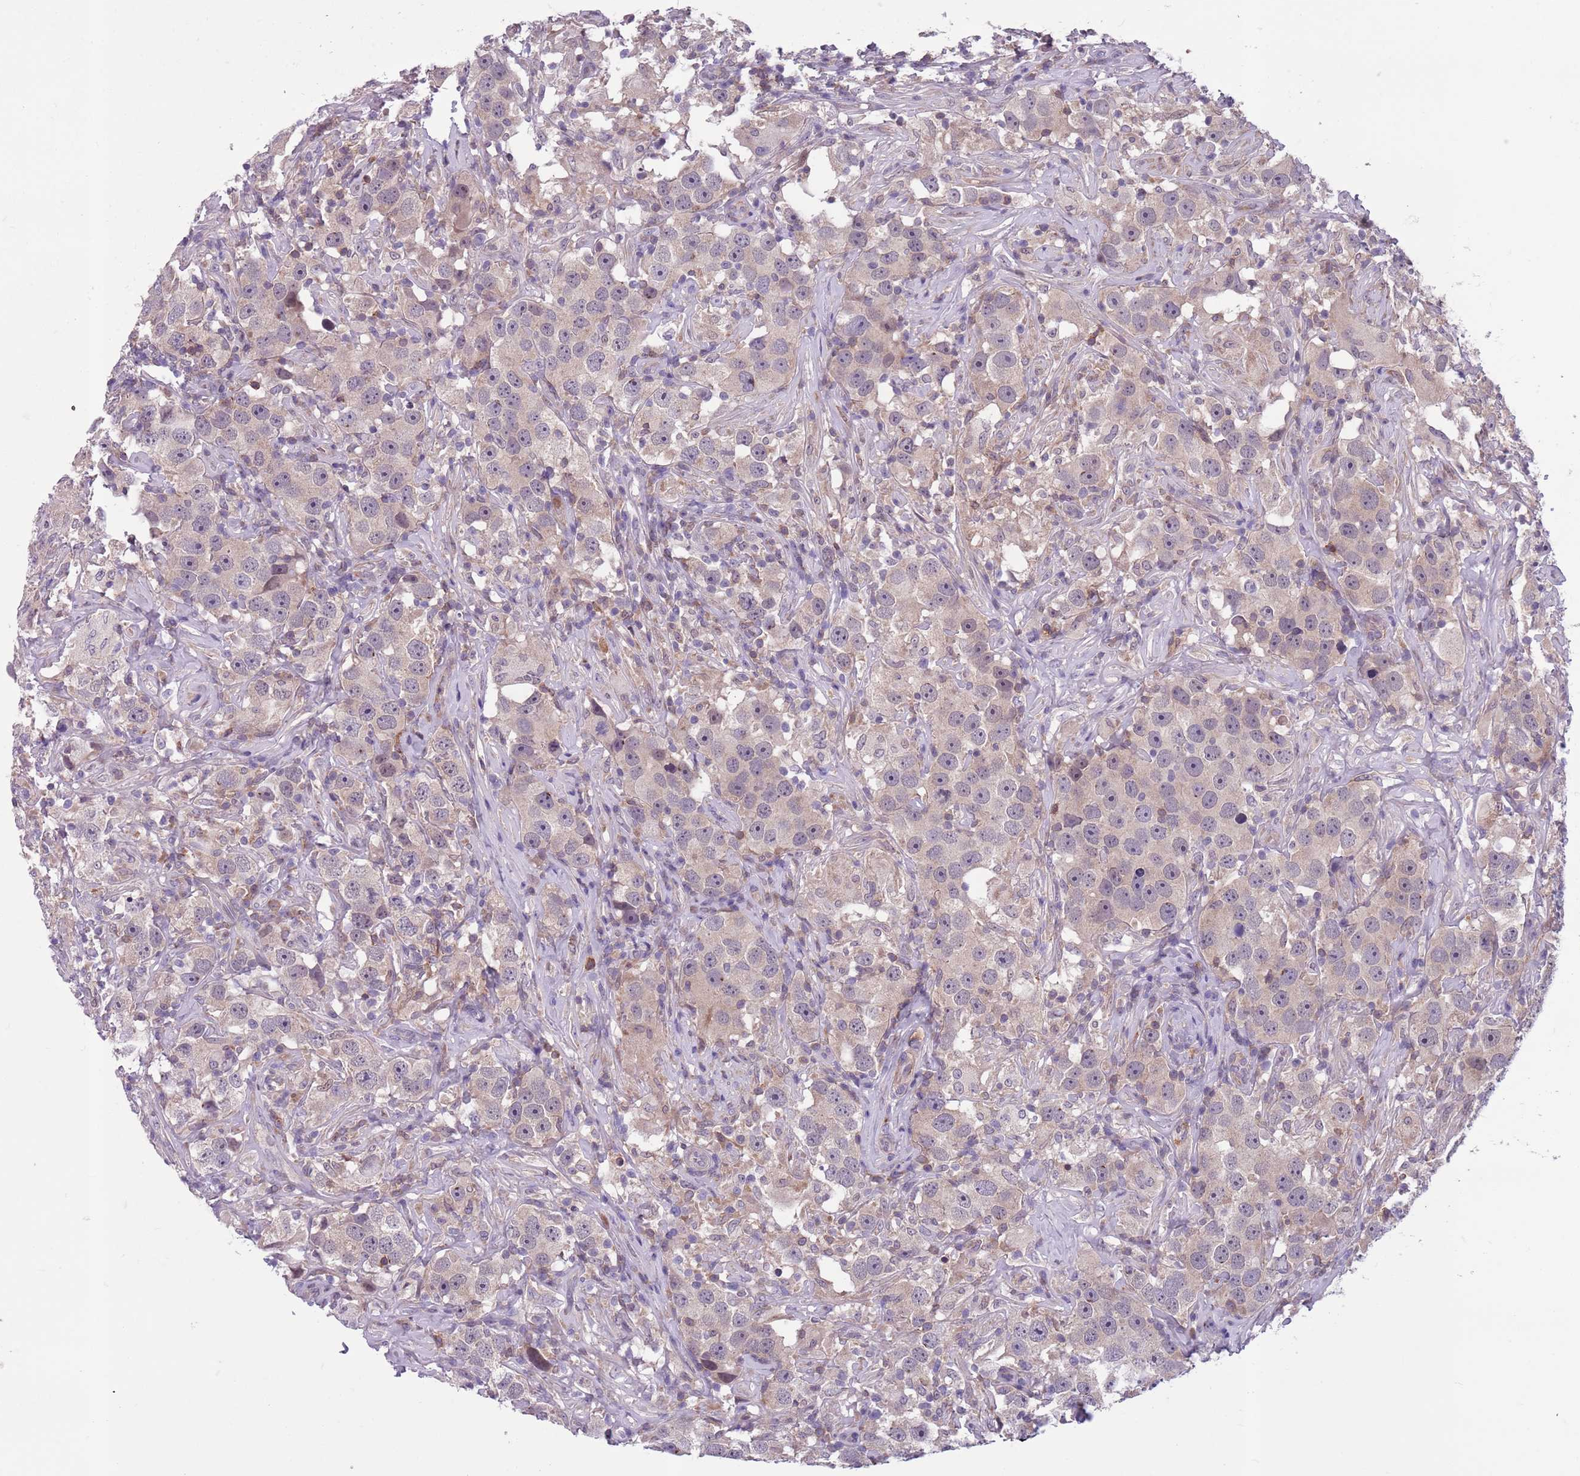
{"staining": {"intensity": "weak", "quantity": "25%-75%", "location": "cytoplasmic/membranous"}, "tissue": "testis cancer", "cell_type": "Tumor cells", "image_type": "cancer", "snomed": [{"axis": "morphology", "description": "Seminoma, NOS"}, {"axis": "topography", "description": "Testis"}], "caption": "Tumor cells show low levels of weak cytoplasmic/membranous expression in approximately 25%-75% of cells in seminoma (testis).", "gene": "JAML", "patient": {"sex": "male", "age": 49}}